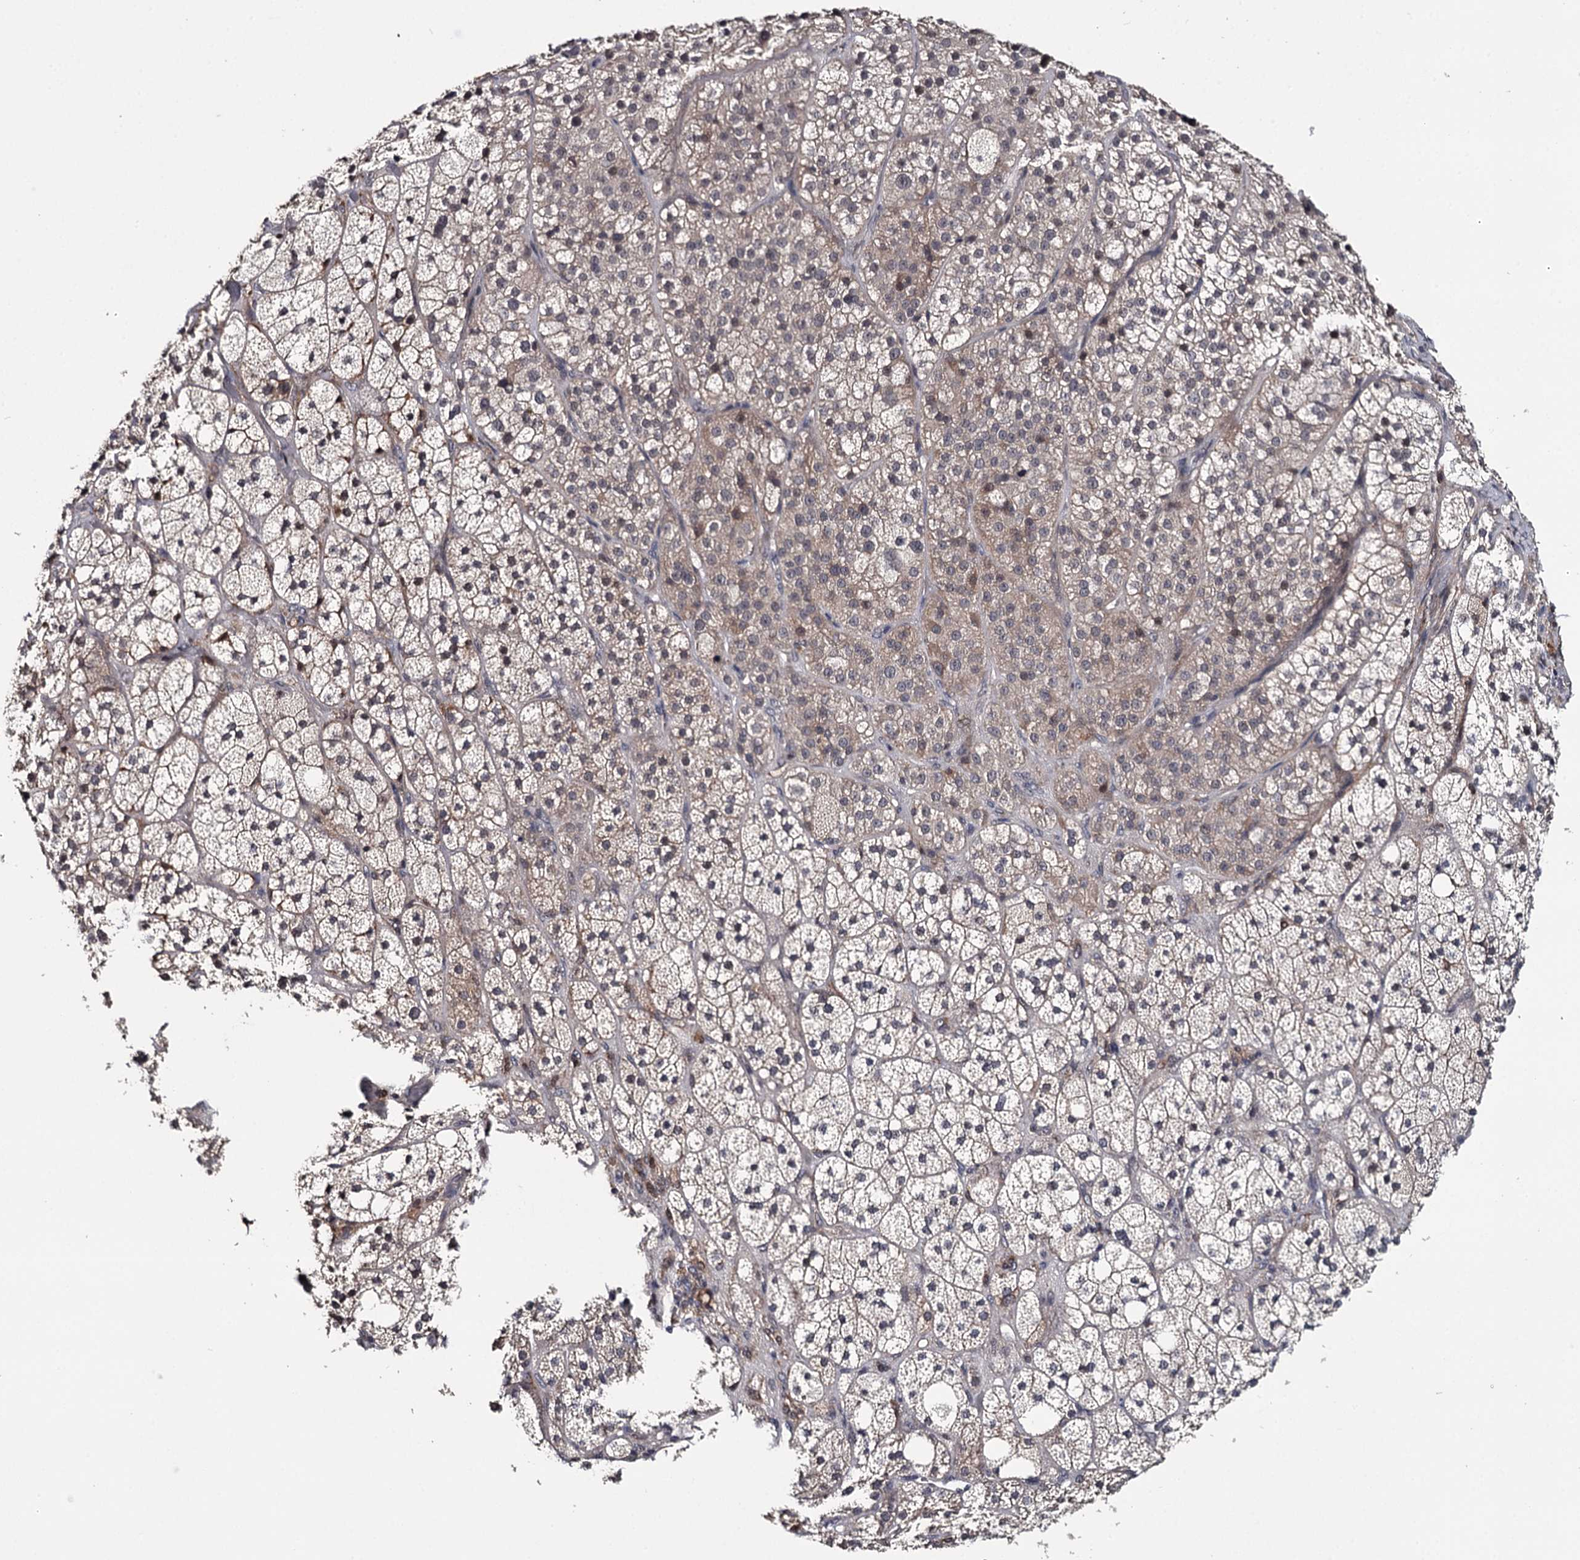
{"staining": {"intensity": "moderate", "quantity": "<25%", "location": "cytoplasmic/membranous"}, "tissue": "adrenal gland", "cell_type": "Glandular cells", "image_type": "normal", "snomed": [{"axis": "morphology", "description": "Normal tissue, NOS"}, {"axis": "topography", "description": "Adrenal gland"}], "caption": "Unremarkable adrenal gland displays moderate cytoplasmic/membranous staining in about <25% of glandular cells (DAB = brown stain, brightfield microscopy at high magnification)..", "gene": "CWF19L2", "patient": {"sex": "male", "age": 61}}